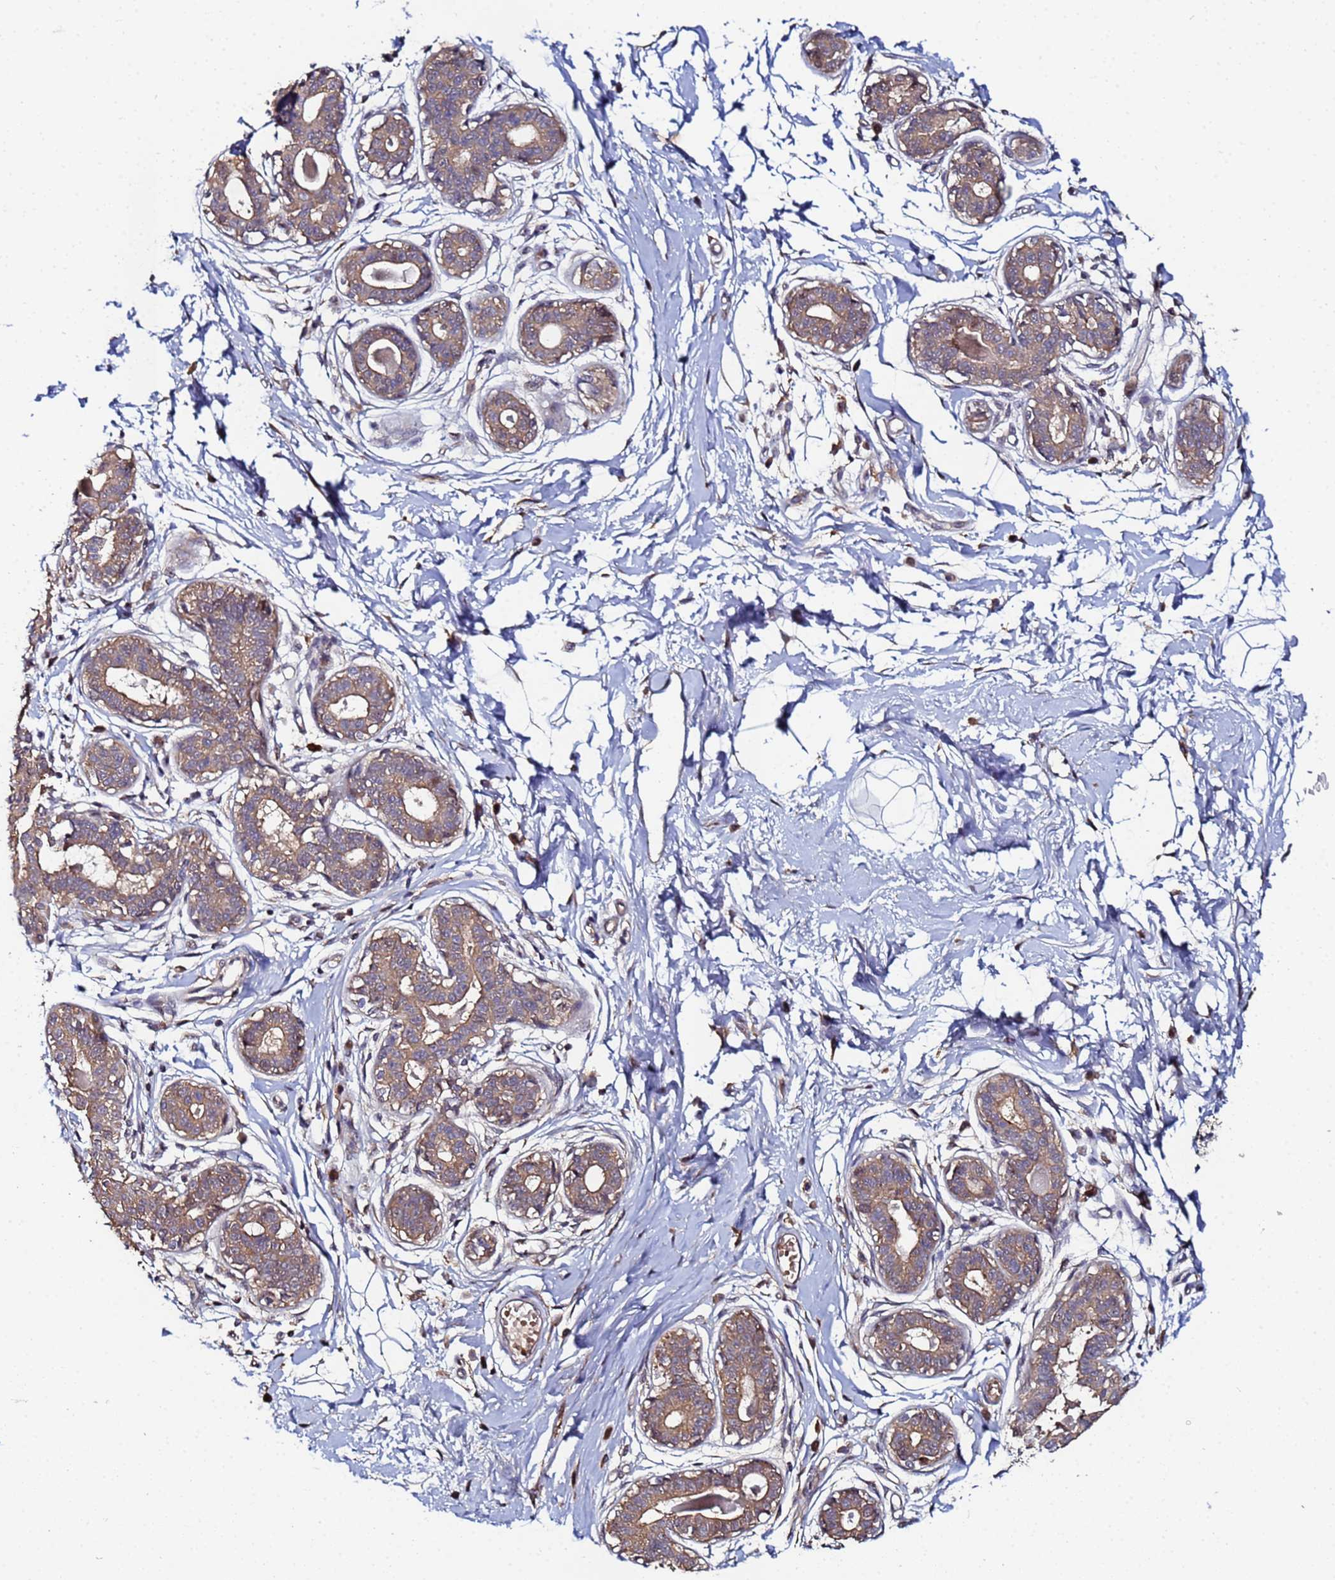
{"staining": {"intensity": "negative", "quantity": "none", "location": "none"}, "tissue": "breast", "cell_type": "Adipocytes", "image_type": "normal", "snomed": [{"axis": "morphology", "description": "Normal tissue, NOS"}, {"axis": "topography", "description": "Breast"}], "caption": "Immunohistochemical staining of benign human breast demonstrates no significant staining in adipocytes. Nuclei are stained in blue.", "gene": "OSER1", "patient": {"sex": "female", "age": 45}}